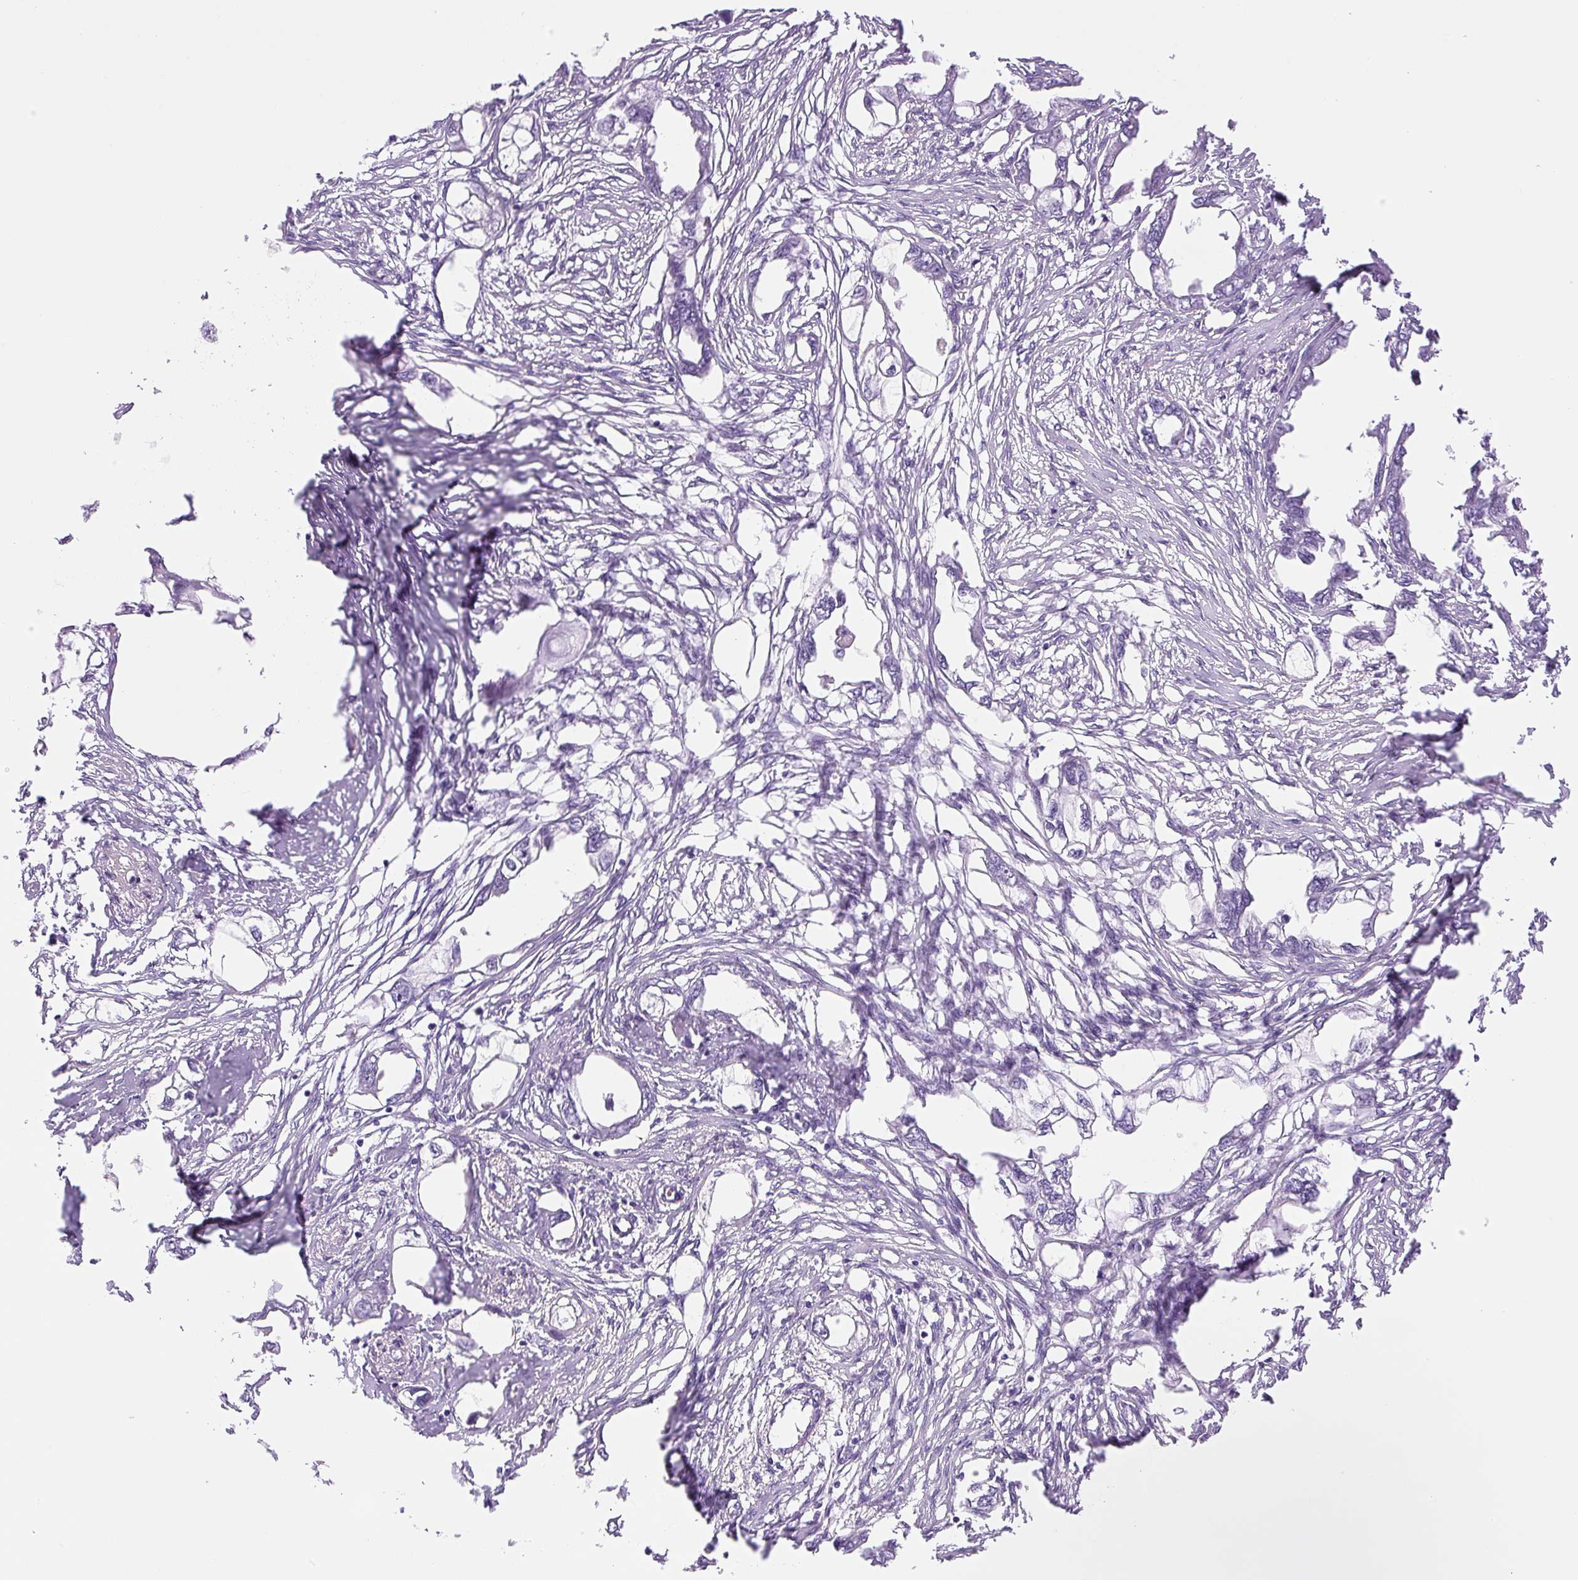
{"staining": {"intensity": "negative", "quantity": "none", "location": "none"}, "tissue": "endometrial cancer", "cell_type": "Tumor cells", "image_type": "cancer", "snomed": [{"axis": "morphology", "description": "Adenocarcinoma, NOS"}, {"axis": "morphology", "description": "Adenocarcinoma, metastatic, NOS"}, {"axis": "topography", "description": "Adipose tissue"}, {"axis": "topography", "description": "Endometrium"}], "caption": "Tumor cells show no significant protein positivity in metastatic adenocarcinoma (endometrial).", "gene": "TMEM151B", "patient": {"sex": "female", "age": 67}}